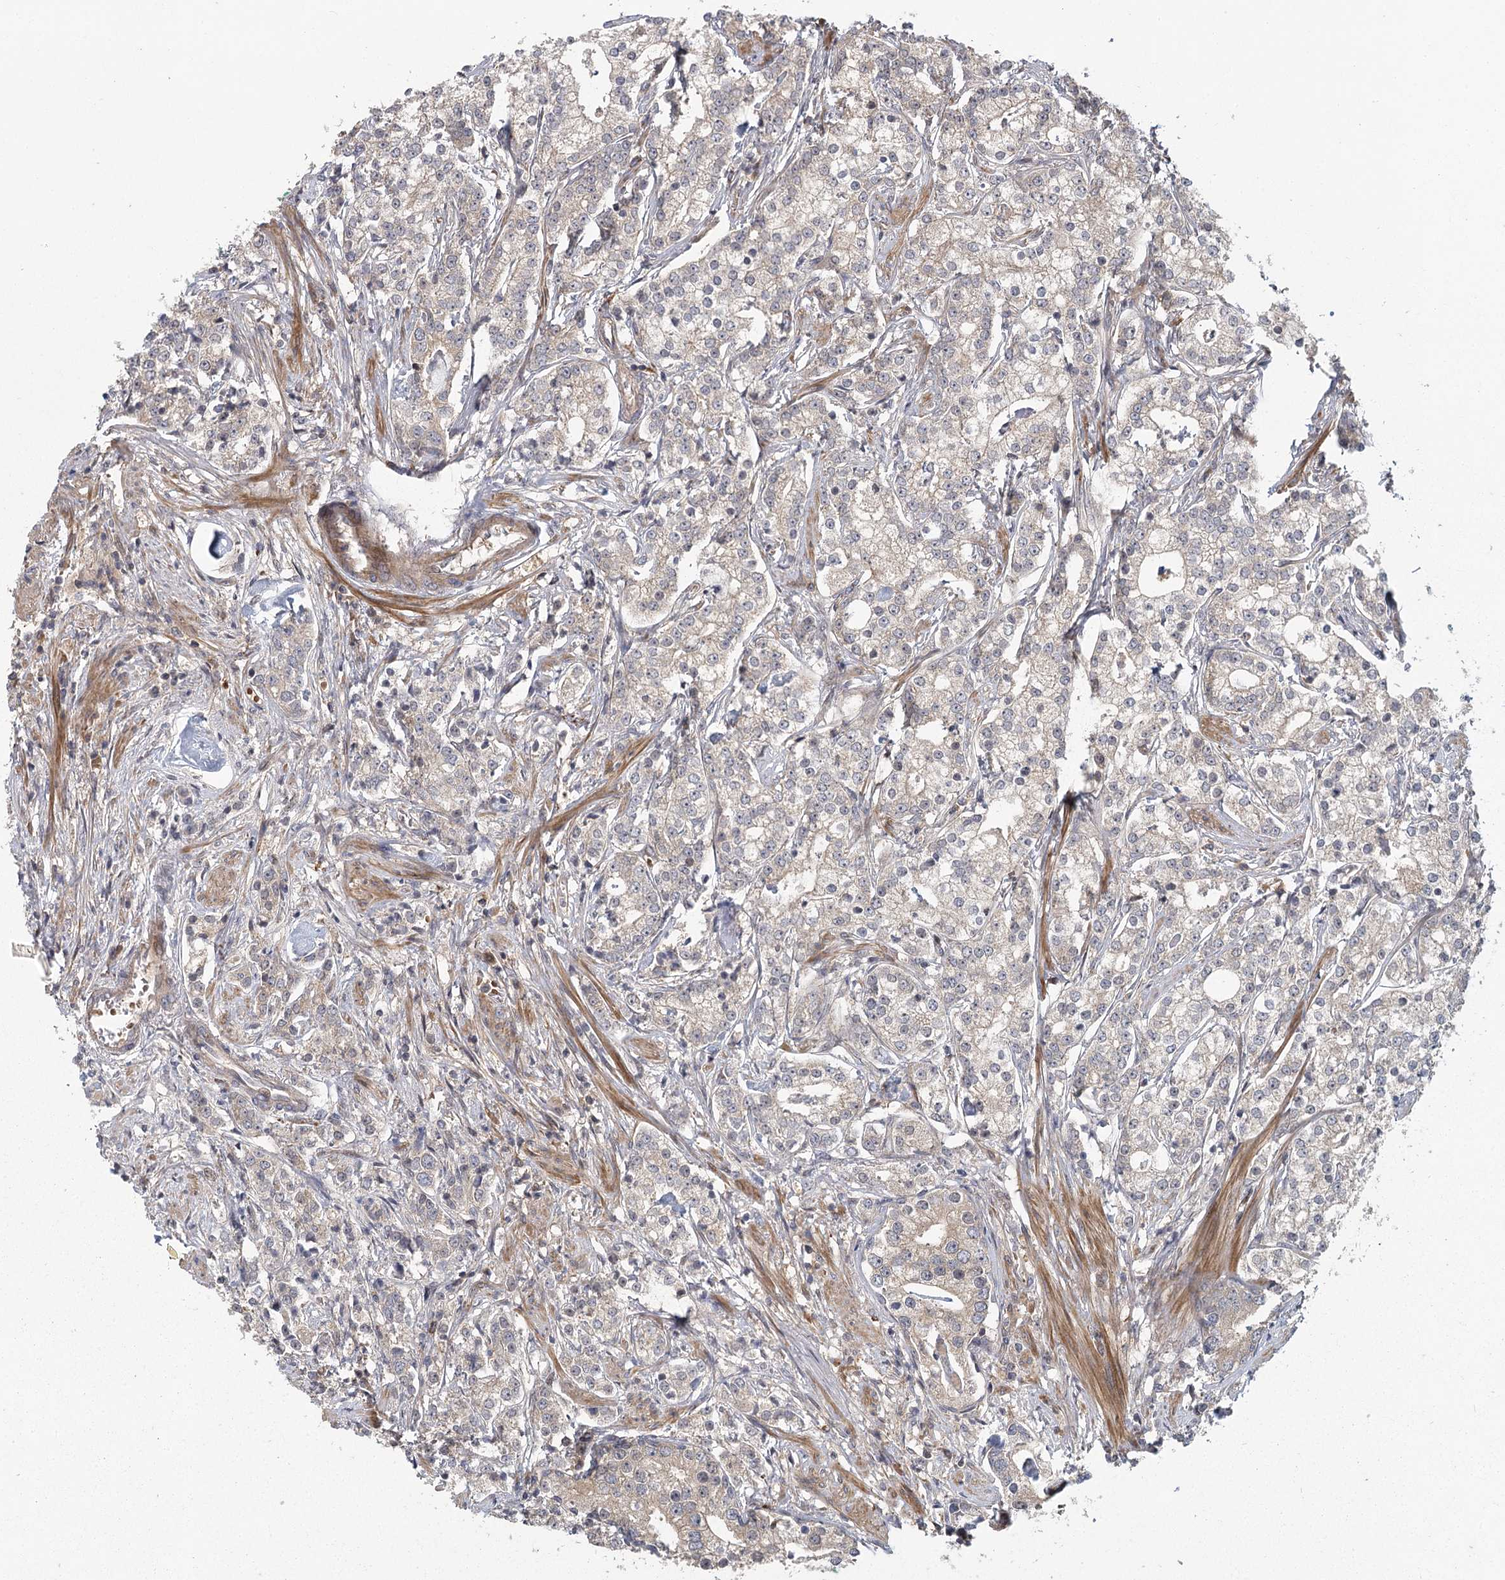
{"staining": {"intensity": "weak", "quantity": "<25%", "location": "cytoplasmic/membranous"}, "tissue": "prostate cancer", "cell_type": "Tumor cells", "image_type": "cancer", "snomed": [{"axis": "morphology", "description": "Adenocarcinoma, High grade"}, {"axis": "topography", "description": "Prostate"}], "caption": "This is an IHC histopathology image of prostate cancer (high-grade adenocarcinoma). There is no expression in tumor cells.", "gene": "RAPGEF6", "patient": {"sex": "male", "age": 69}}